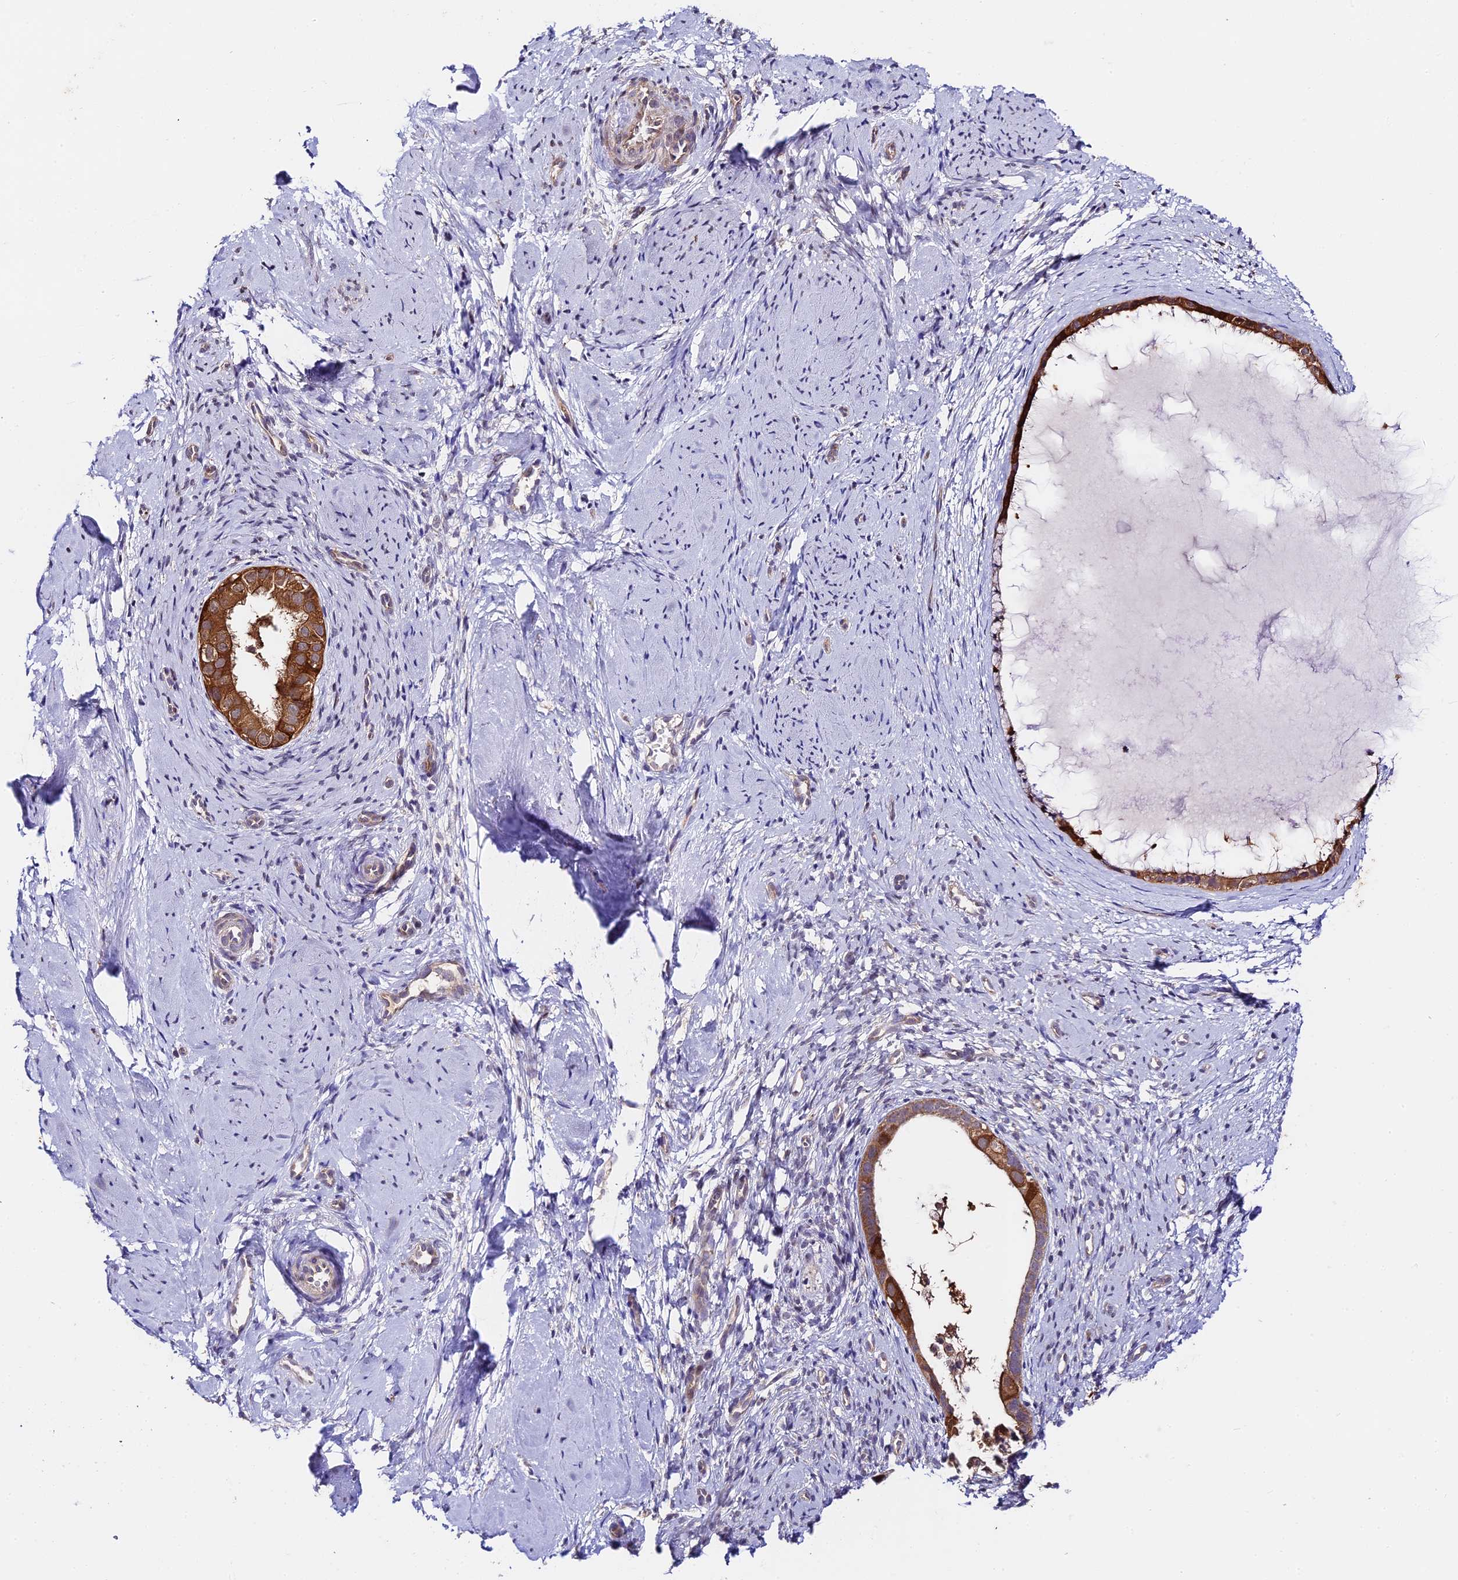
{"staining": {"intensity": "strong", "quantity": ">75%", "location": "cytoplasmic/membranous"}, "tissue": "cervix", "cell_type": "Glandular cells", "image_type": "normal", "snomed": [{"axis": "morphology", "description": "Normal tissue, NOS"}, {"axis": "topography", "description": "Cervix"}], "caption": "Immunohistochemistry (DAB (3,3'-diaminobenzidine)) staining of unremarkable cervix displays strong cytoplasmic/membranous protein positivity in approximately >75% of glandular cells.", "gene": "C3orf20", "patient": {"sex": "female", "age": 57}}